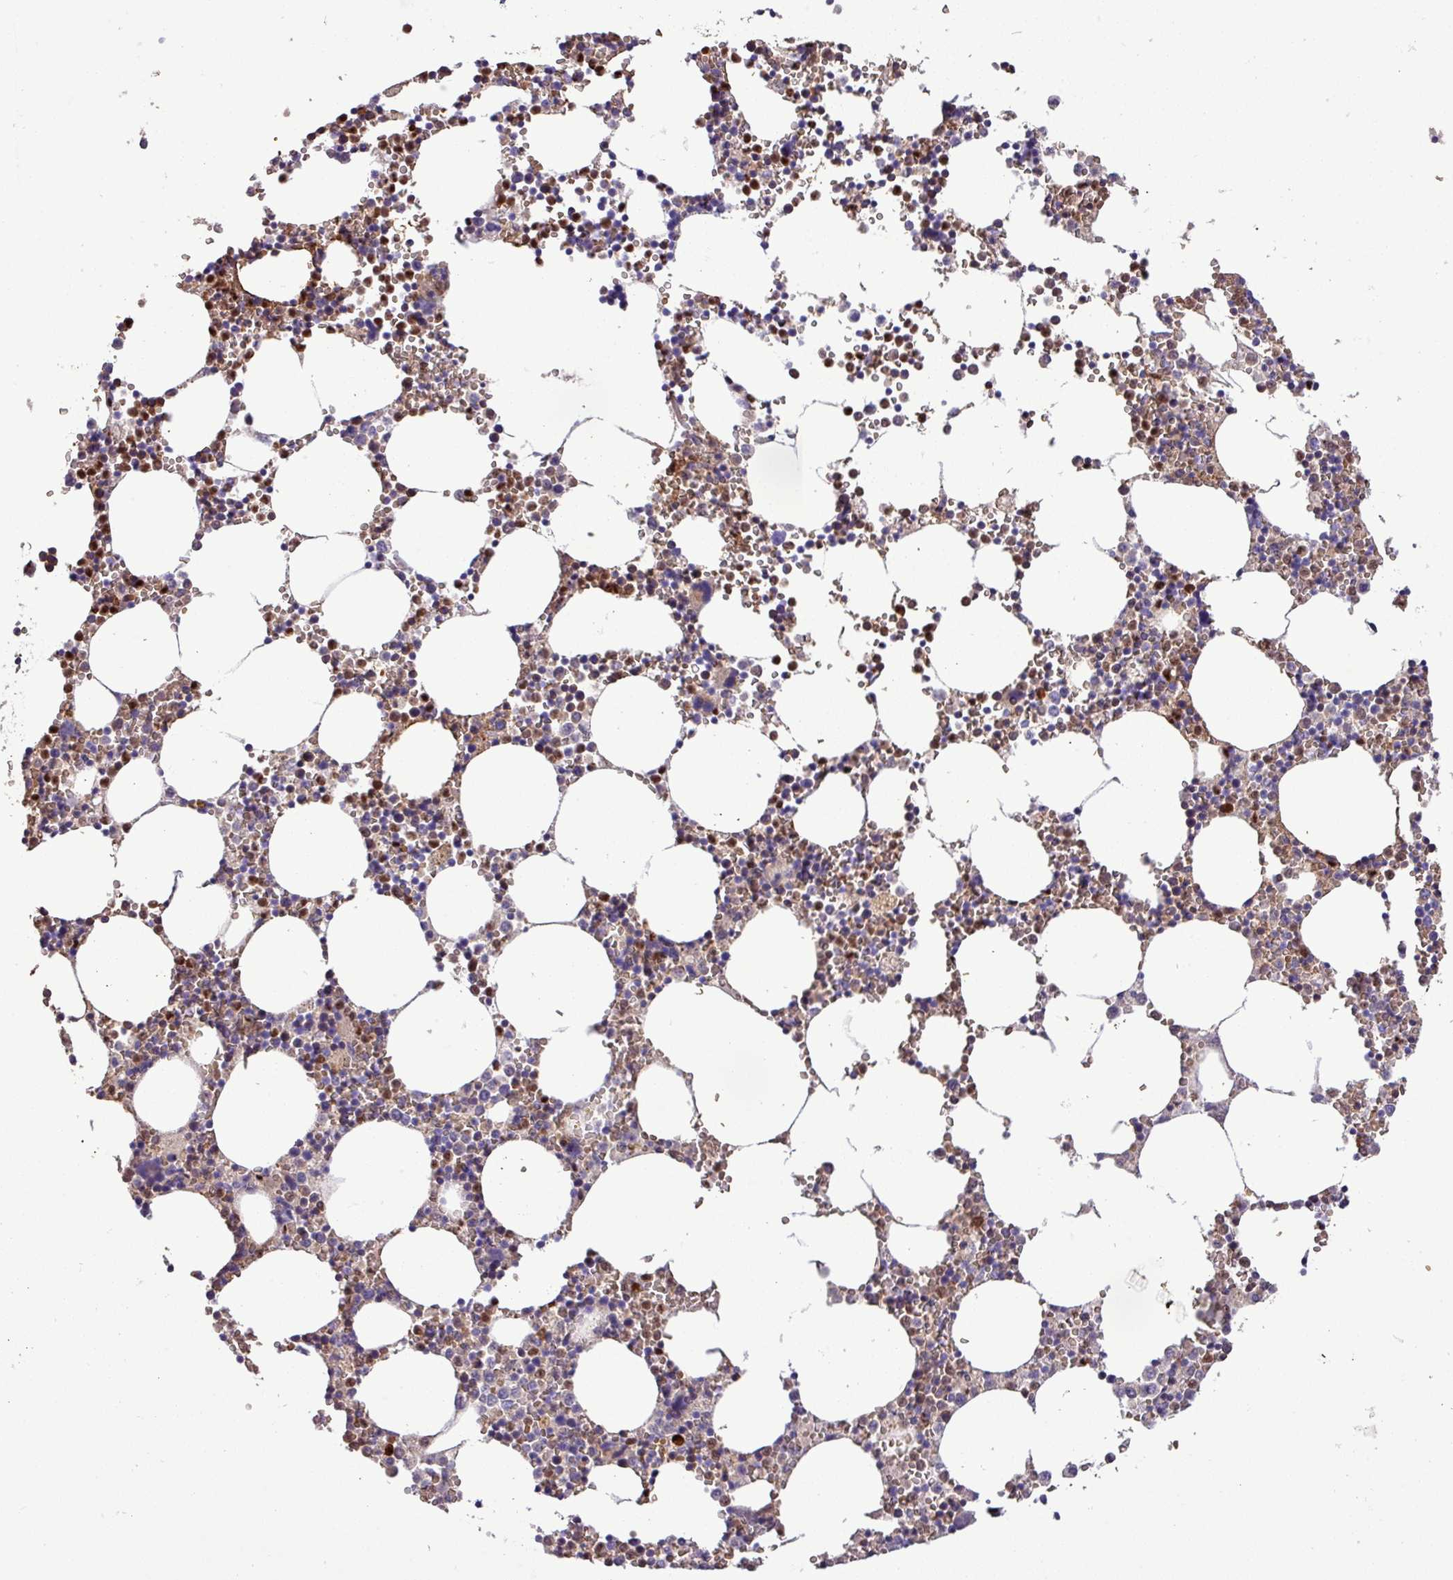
{"staining": {"intensity": "strong", "quantity": "<25%", "location": "cytoplasmic/membranous"}, "tissue": "bone marrow", "cell_type": "Hematopoietic cells", "image_type": "normal", "snomed": [{"axis": "morphology", "description": "Normal tissue, NOS"}, {"axis": "topography", "description": "Bone marrow"}], "caption": "Immunohistochemistry (IHC) of unremarkable human bone marrow shows medium levels of strong cytoplasmic/membranous expression in approximately <25% of hematopoietic cells.", "gene": "MGAT4B", "patient": {"sex": "female", "age": 64}}